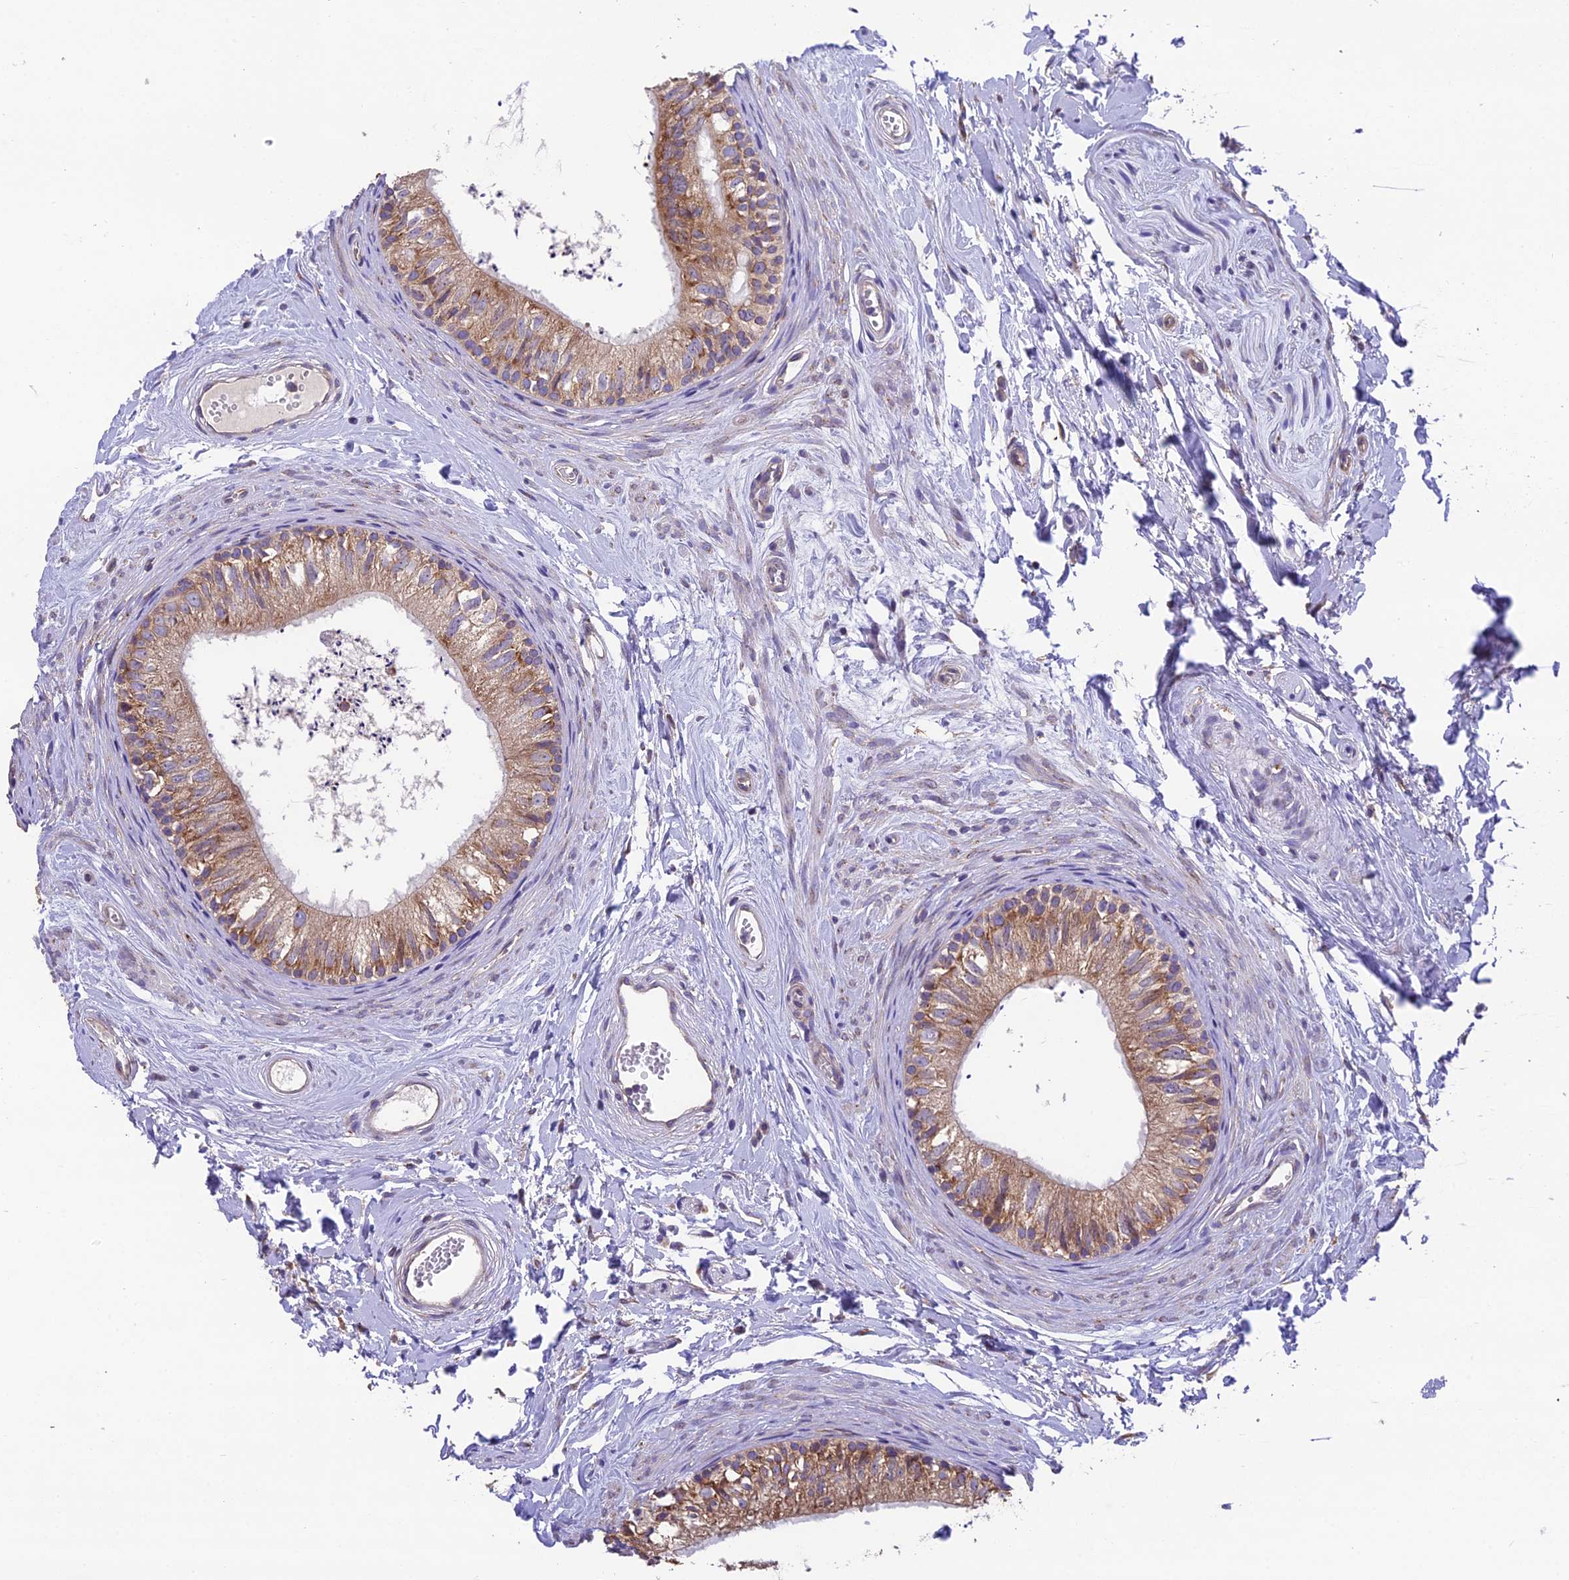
{"staining": {"intensity": "moderate", "quantity": ">75%", "location": "cytoplasmic/membranous"}, "tissue": "epididymis", "cell_type": "Glandular cells", "image_type": "normal", "snomed": [{"axis": "morphology", "description": "Normal tissue, NOS"}, {"axis": "topography", "description": "Epididymis"}], "caption": "High-power microscopy captured an immunohistochemistry photomicrograph of benign epididymis, revealing moderate cytoplasmic/membranous staining in approximately >75% of glandular cells.", "gene": "BLOC1S4", "patient": {"sex": "male", "age": 56}}